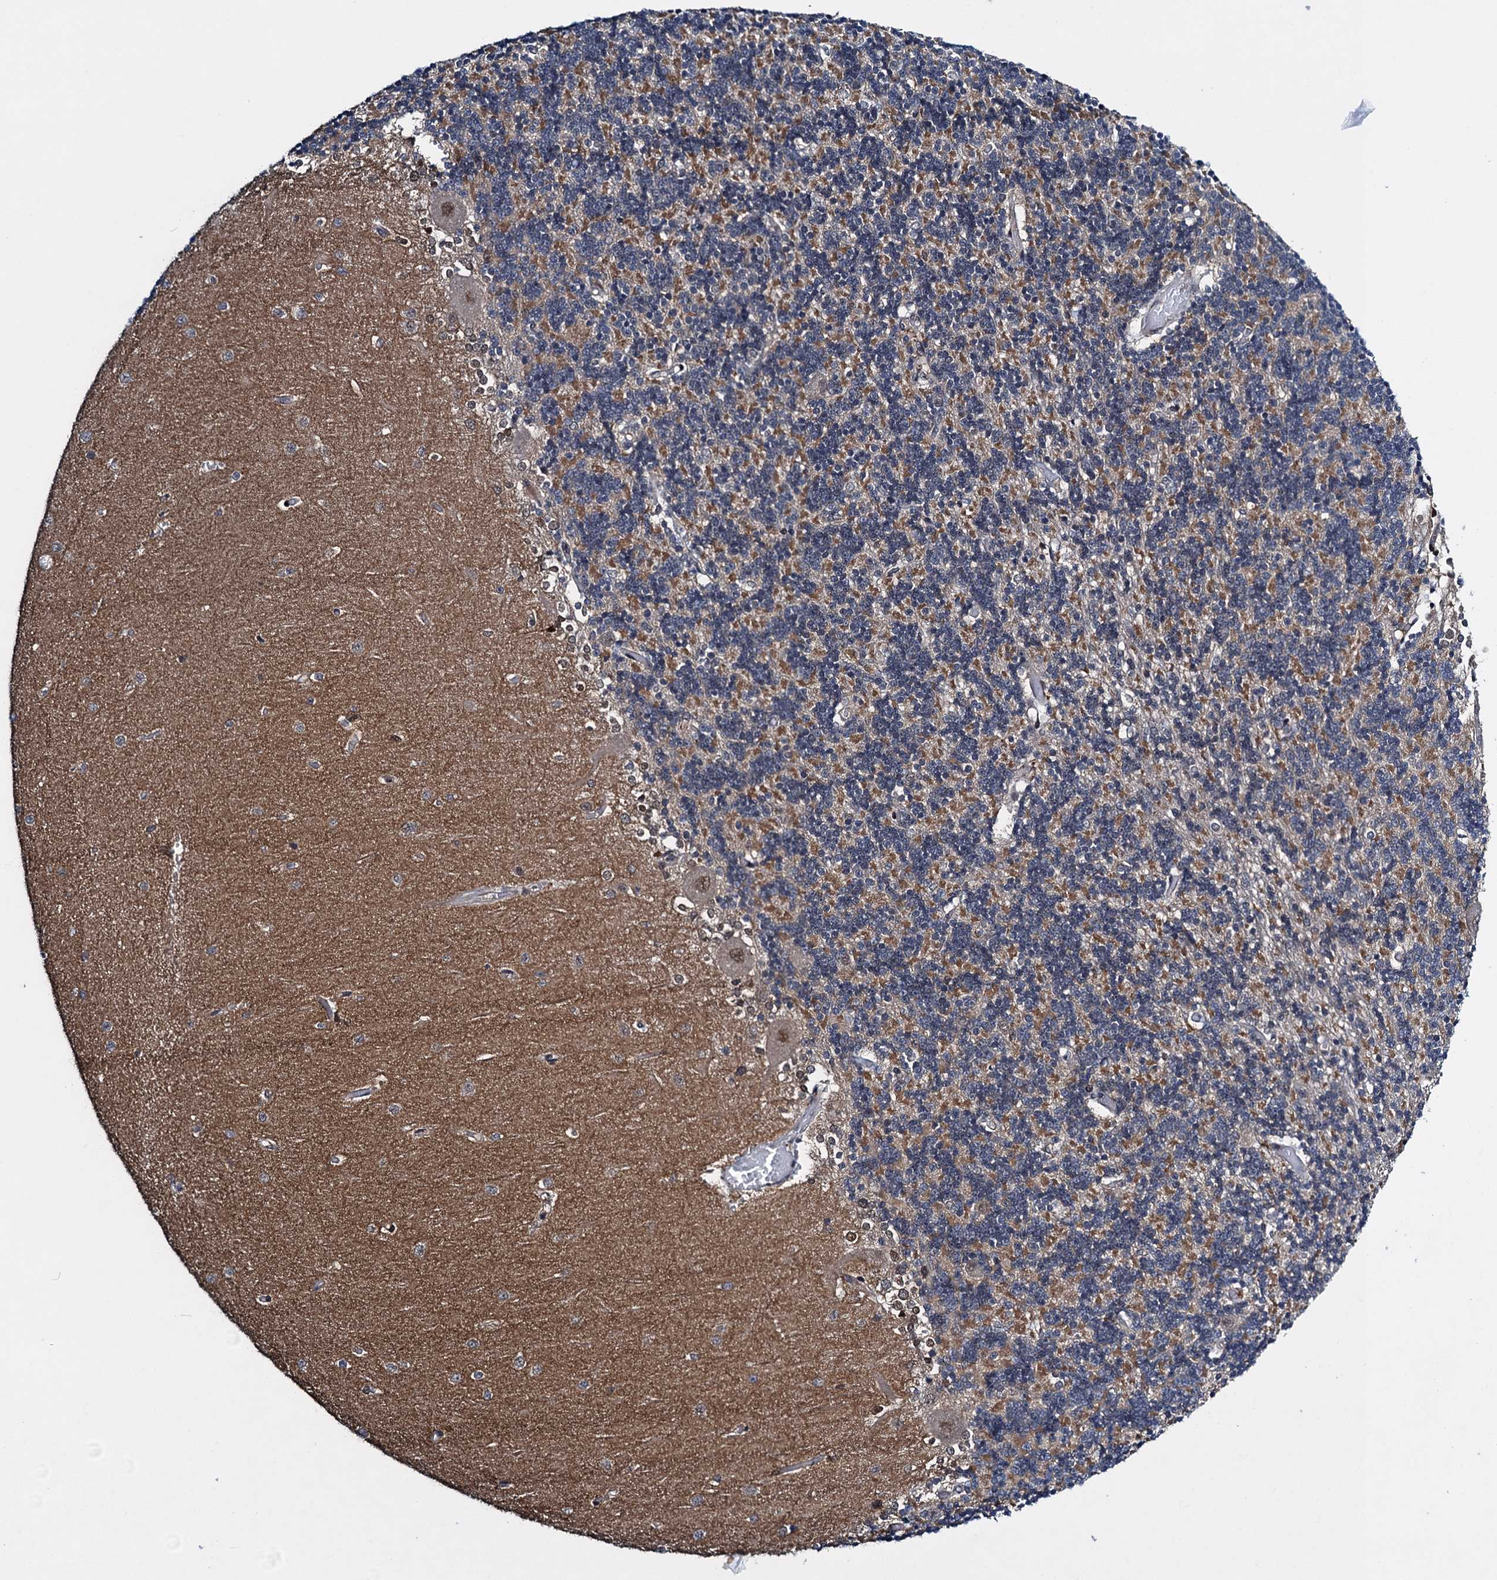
{"staining": {"intensity": "moderate", "quantity": ">75%", "location": "cytoplasmic/membranous"}, "tissue": "cerebellum", "cell_type": "Cells in granular layer", "image_type": "normal", "snomed": [{"axis": "morphology", "description": "Normal tissue, NOS"}, {"axis": "topography", "description": "Cerebellum"}], "caption": "High-magnification brightfield microscopy of unremarkable cerebellum stained with DAB (3,3'-diaminobenzidine) (brown) and counterstained with hematoxylin (blue). cells in granular layer exhibit moderate cytoplasmic/membranous expression is appreciated in approximately>75% of cells.", "gene": "RNF165", "patient": {"sex": "male", "age": 37}}